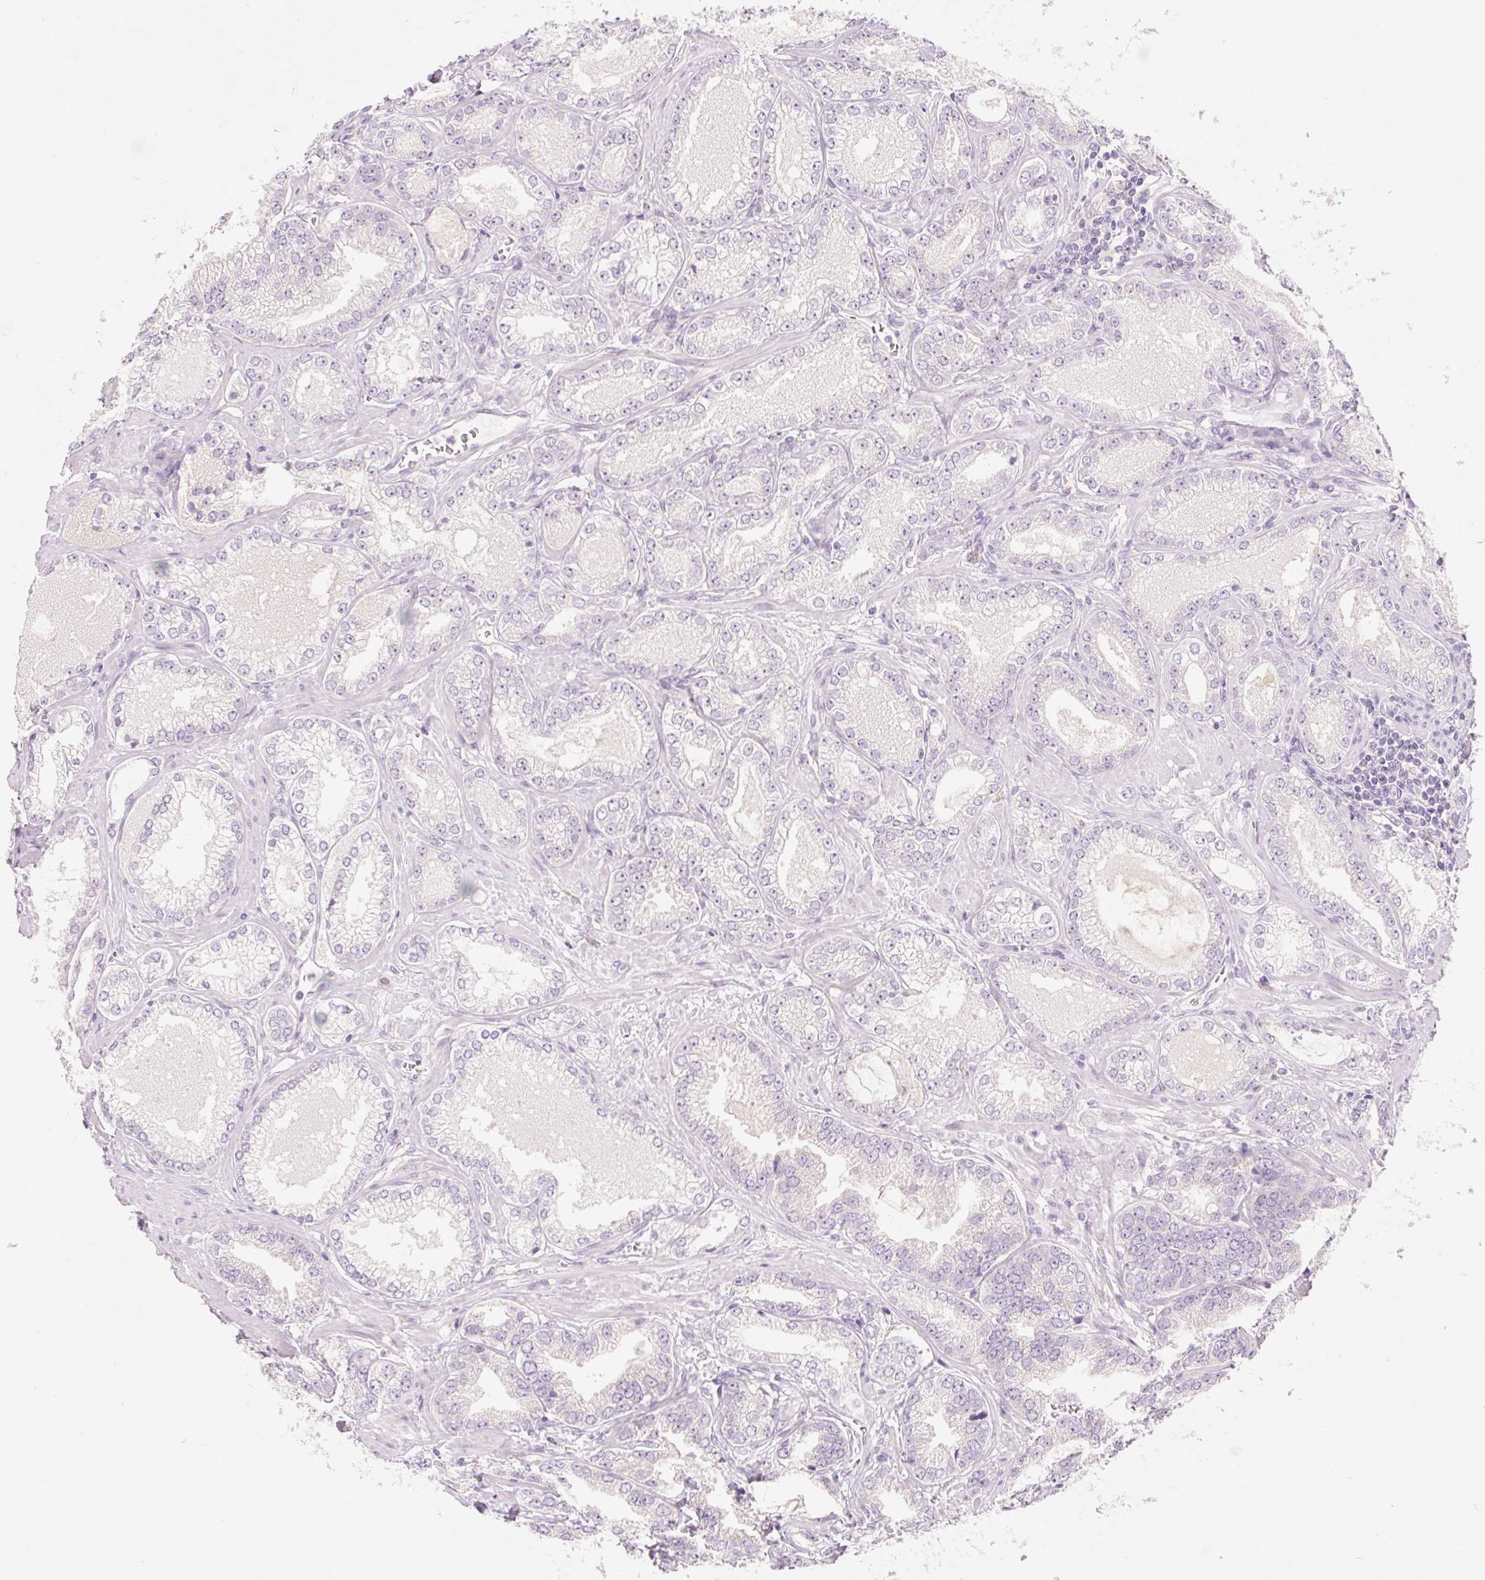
{"staining": {"intensity": "negative", "quantity": "none", "location": "none"}, "tissue": "prostate cancer", "cell_type": "Tumor cells", "image_type": "cancer", "snomed": [{"axis": "morphology", "description": "Adenocarcinoma, Medium grade"}, {"axis": "topography", "description": "Prostate"}], "caption": "There is no significant positivity in tumor cells of medium-grade adenocarcinoma (prostate).", "gene": "MYO1D", "patient": {"sex": "male", "age": 57}}